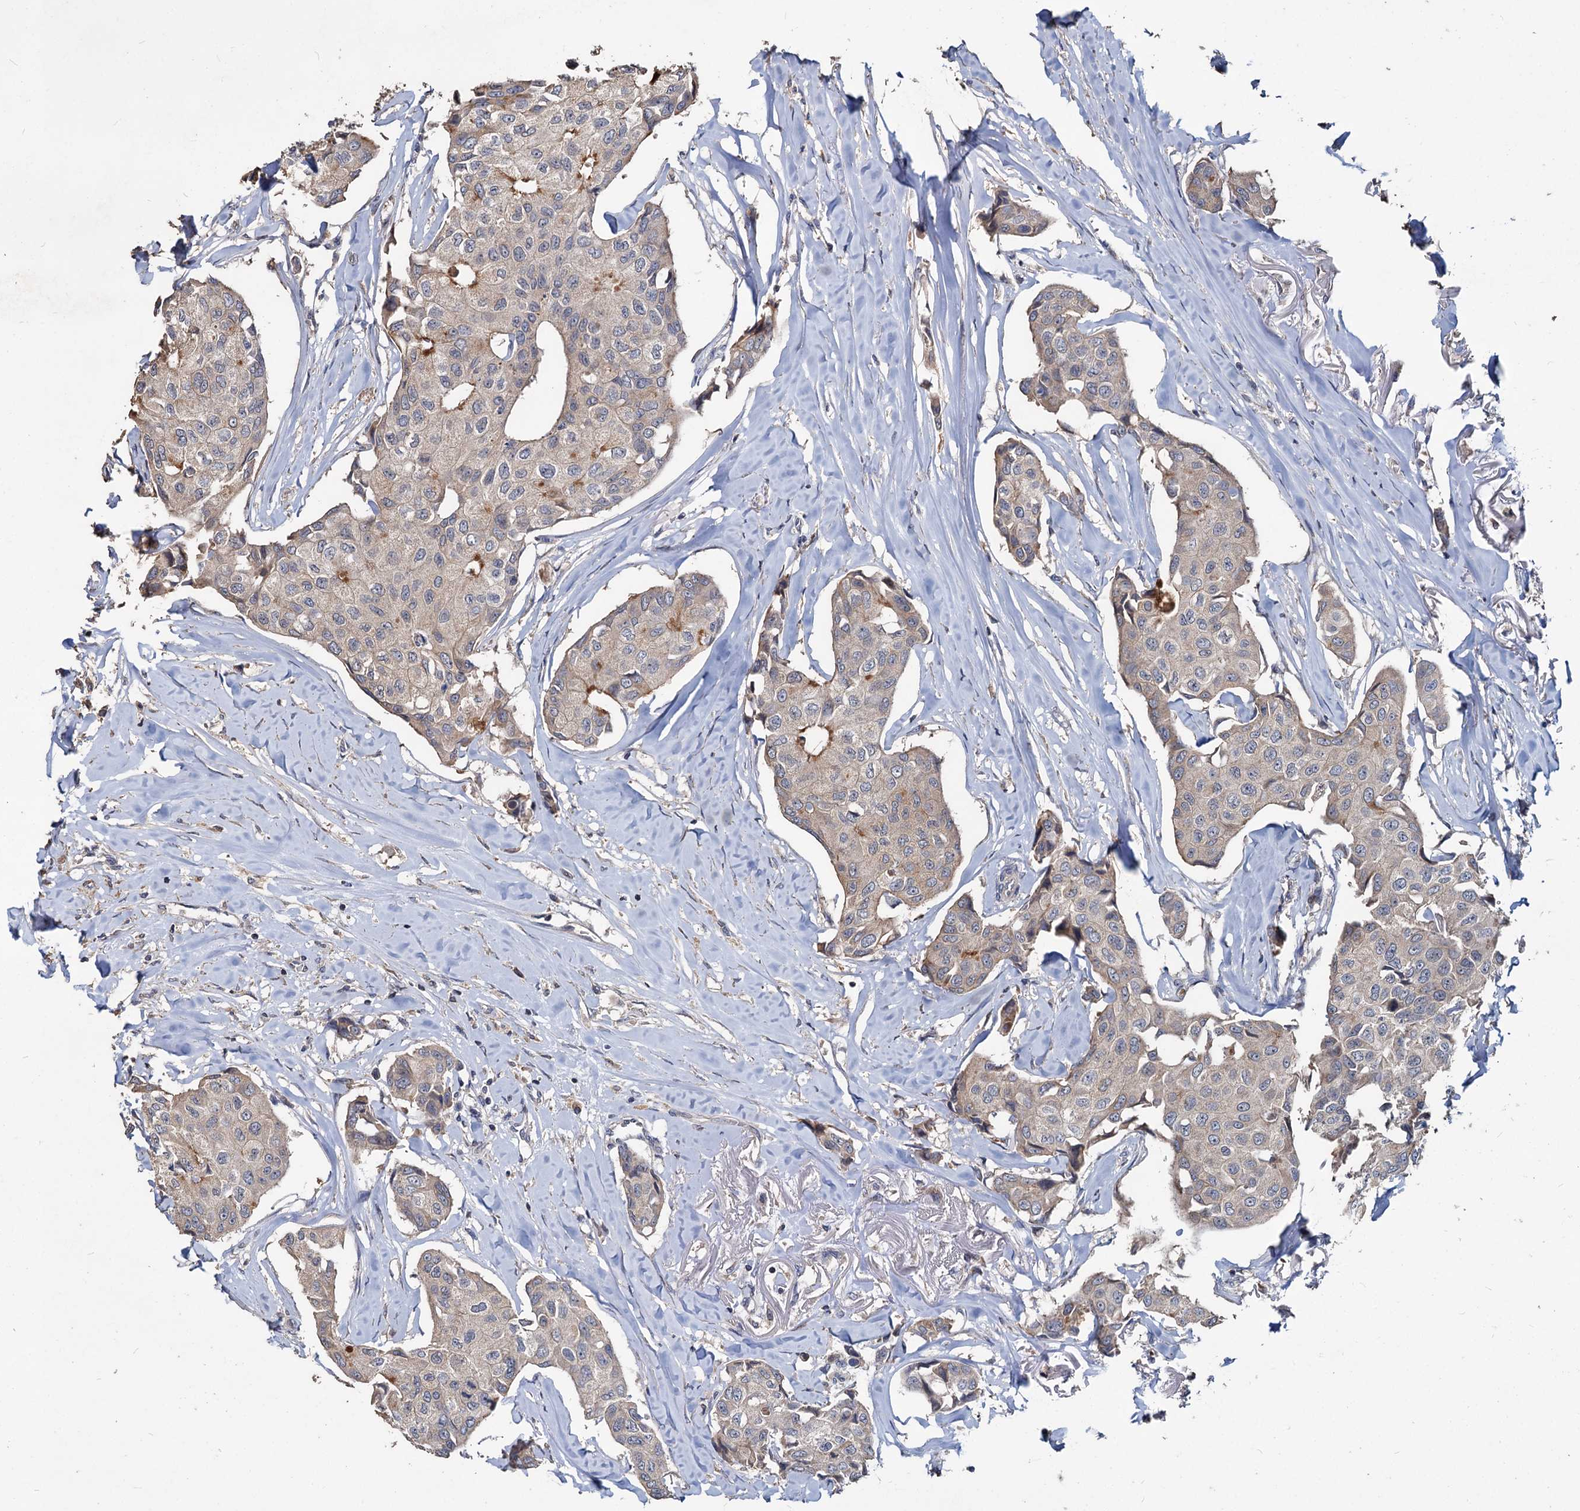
{"staining": {"intensity": "weak", "quantity": "<25%", "location": "cytoplasmic/membranous"}, "tissue": "breast cancer", "cell_type": "Tumor cells", "image_type": "cancer", "snomed": [{"axis": "morphology", "description": "Duct carcinoma"}, {"axis": "topography", "description": "Breast"}], "caption": "Protein analysis of invasive ductal carcinoma (breast) reveals no significant positivity in tumor cells.", "gene": "DEPDC4", "patient": {"sex": "female", "age": 80}}